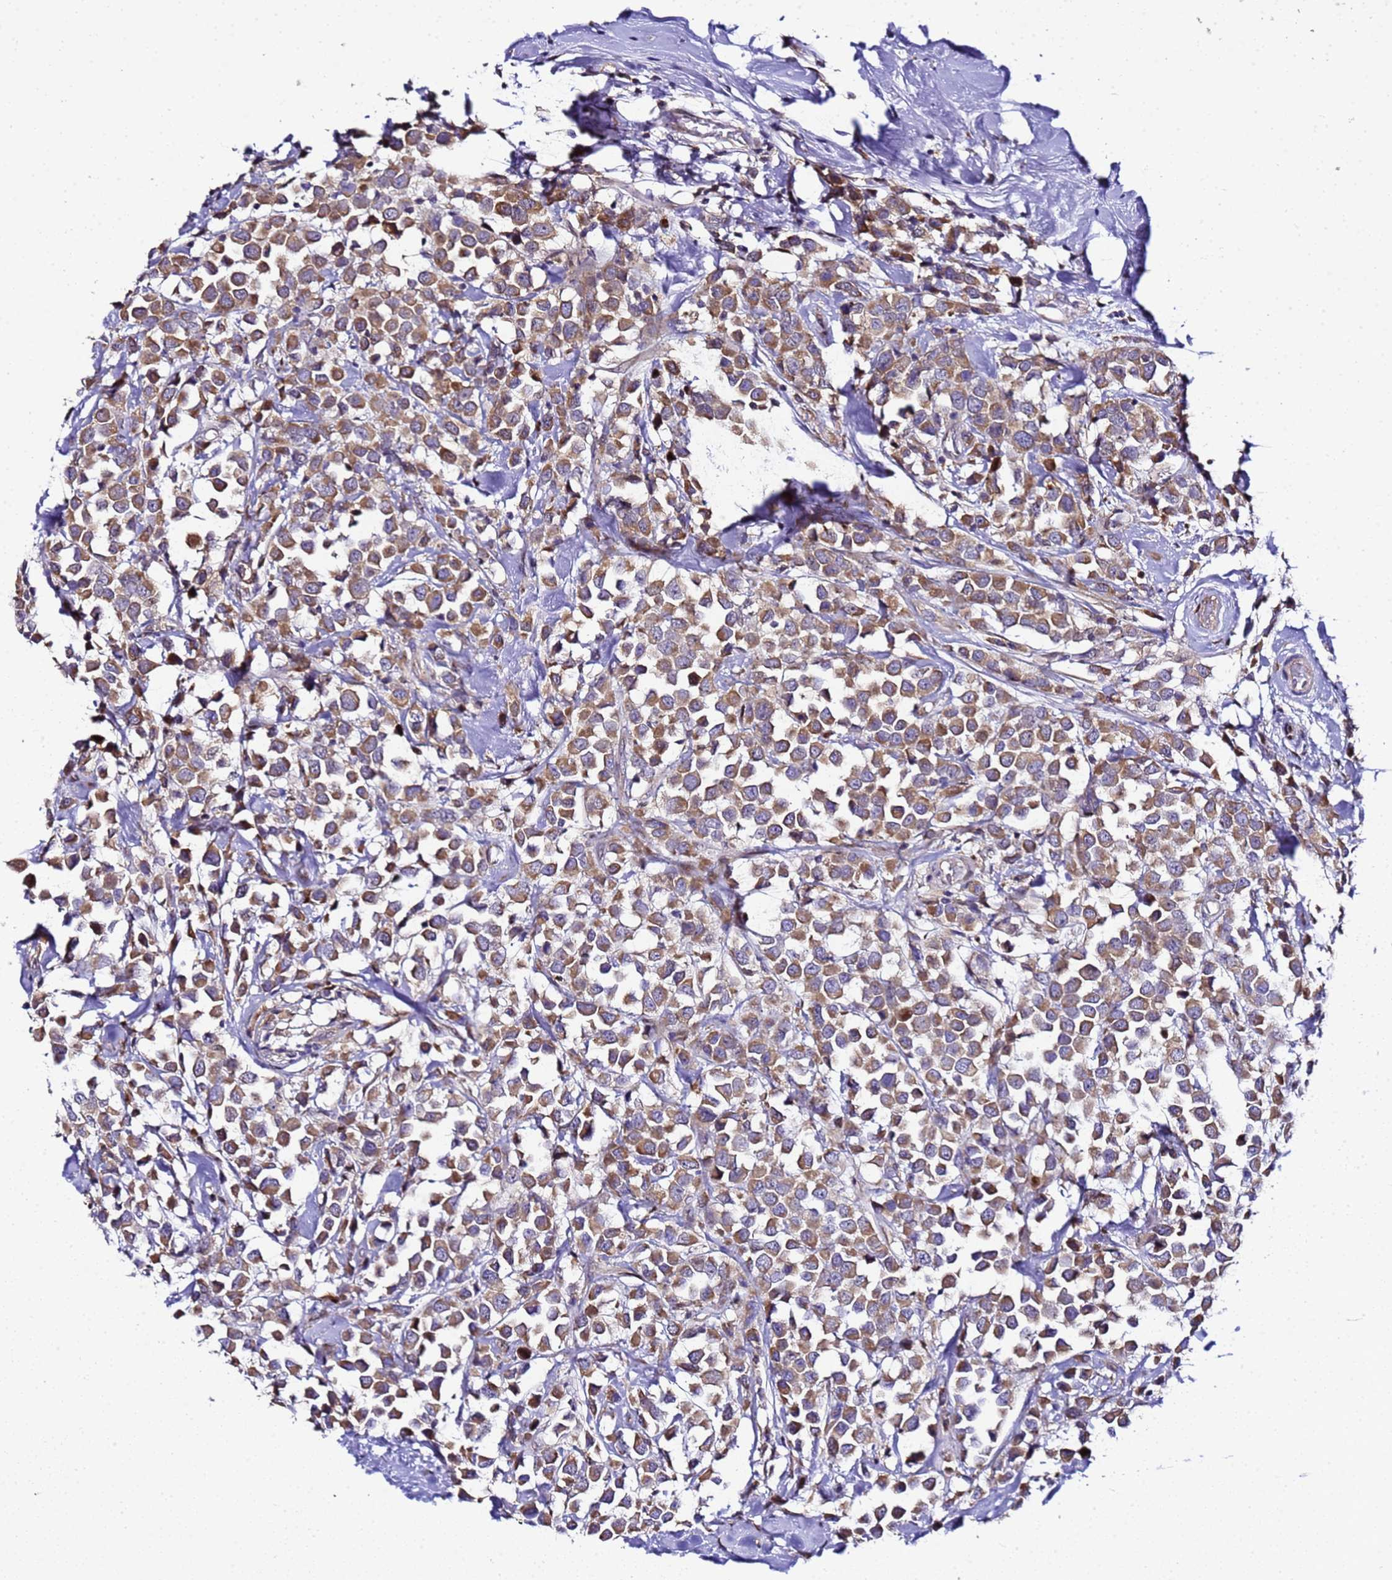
{"staining": {"intensity": "moderate", "quantity": ">75%", "location": "cytoplasmic/membranous"}, "tissue": "breast cancer", "cell_type": "Tumor cells", "image_type": "cancer", "snomed": [{"axis": "morphology", "description": "Duct carcinoma"}, {"axis": "topography", "description": "Breast"}], "caption": "Approximately >75% of tumor cells in breast cancer (intraductal carcinoma) show moderate cytoplasmic/membranous protein staining as visualized by brown immunohistochemical staining.", "gene": "ALG3", "patient": {"sex": "female", "age": 61}}